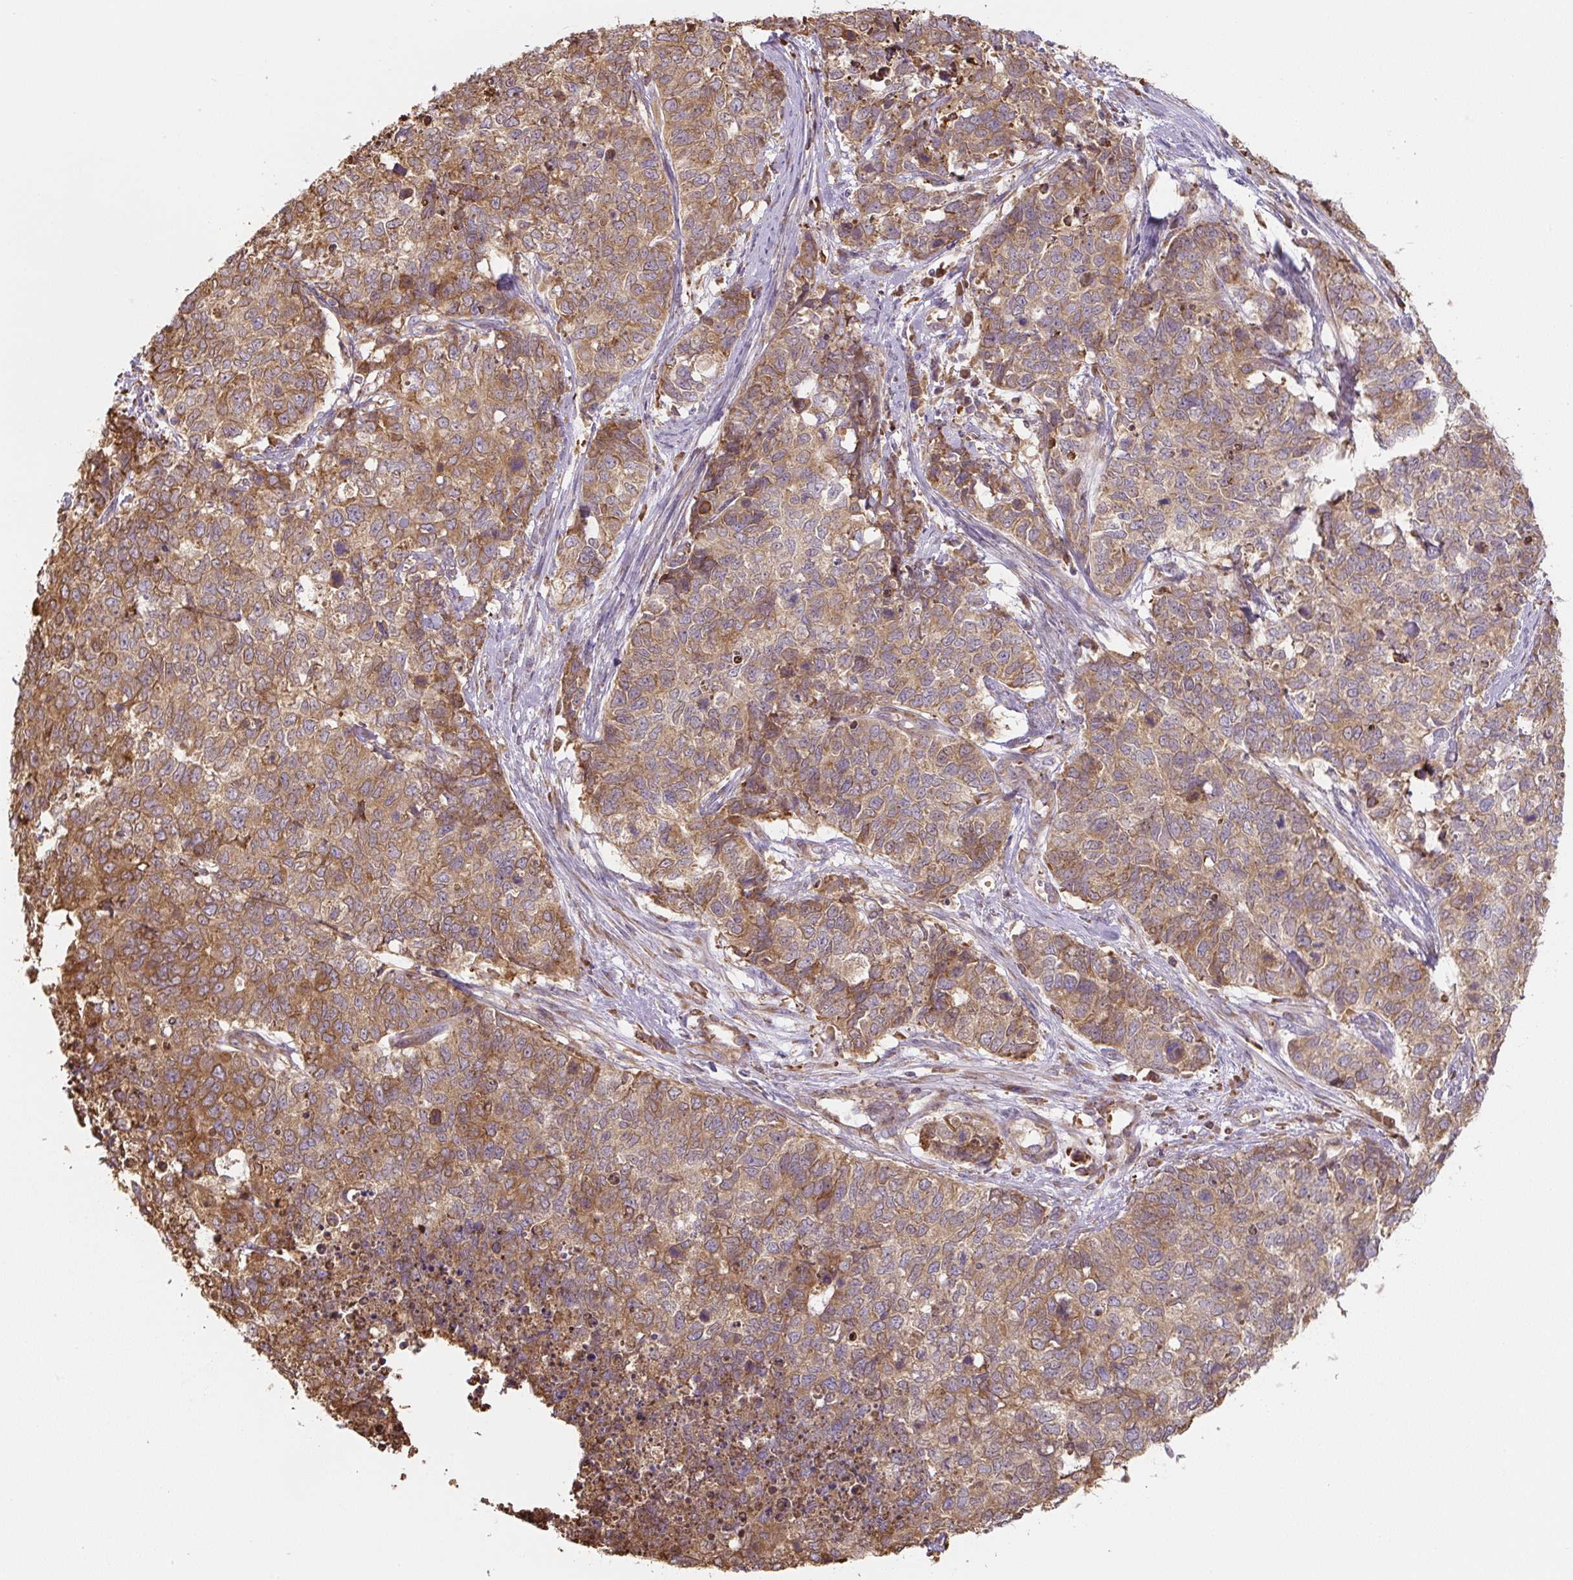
{"staining": {"intensity": "moderate", "quantity": ">75%", "location": "cytoplasmic/membranous"}, "tissue": "cervical cancer", "cell_type": "Tumor cells", "image_type": "cancer", "snomed": [{"axis": "morphology", "description": "Squamous cell carcinoma, NOS"}, {"axis": "topography", "description": "Cervix"}], "caption": "This is an image of immunohistochemistry (IHC) staining of cervical cancer, which shows moderate expression in the cytoplasmic/membranous of tumor cells.", "gene": "RASA1", "patient": {"sex": "female", "age": 63}}